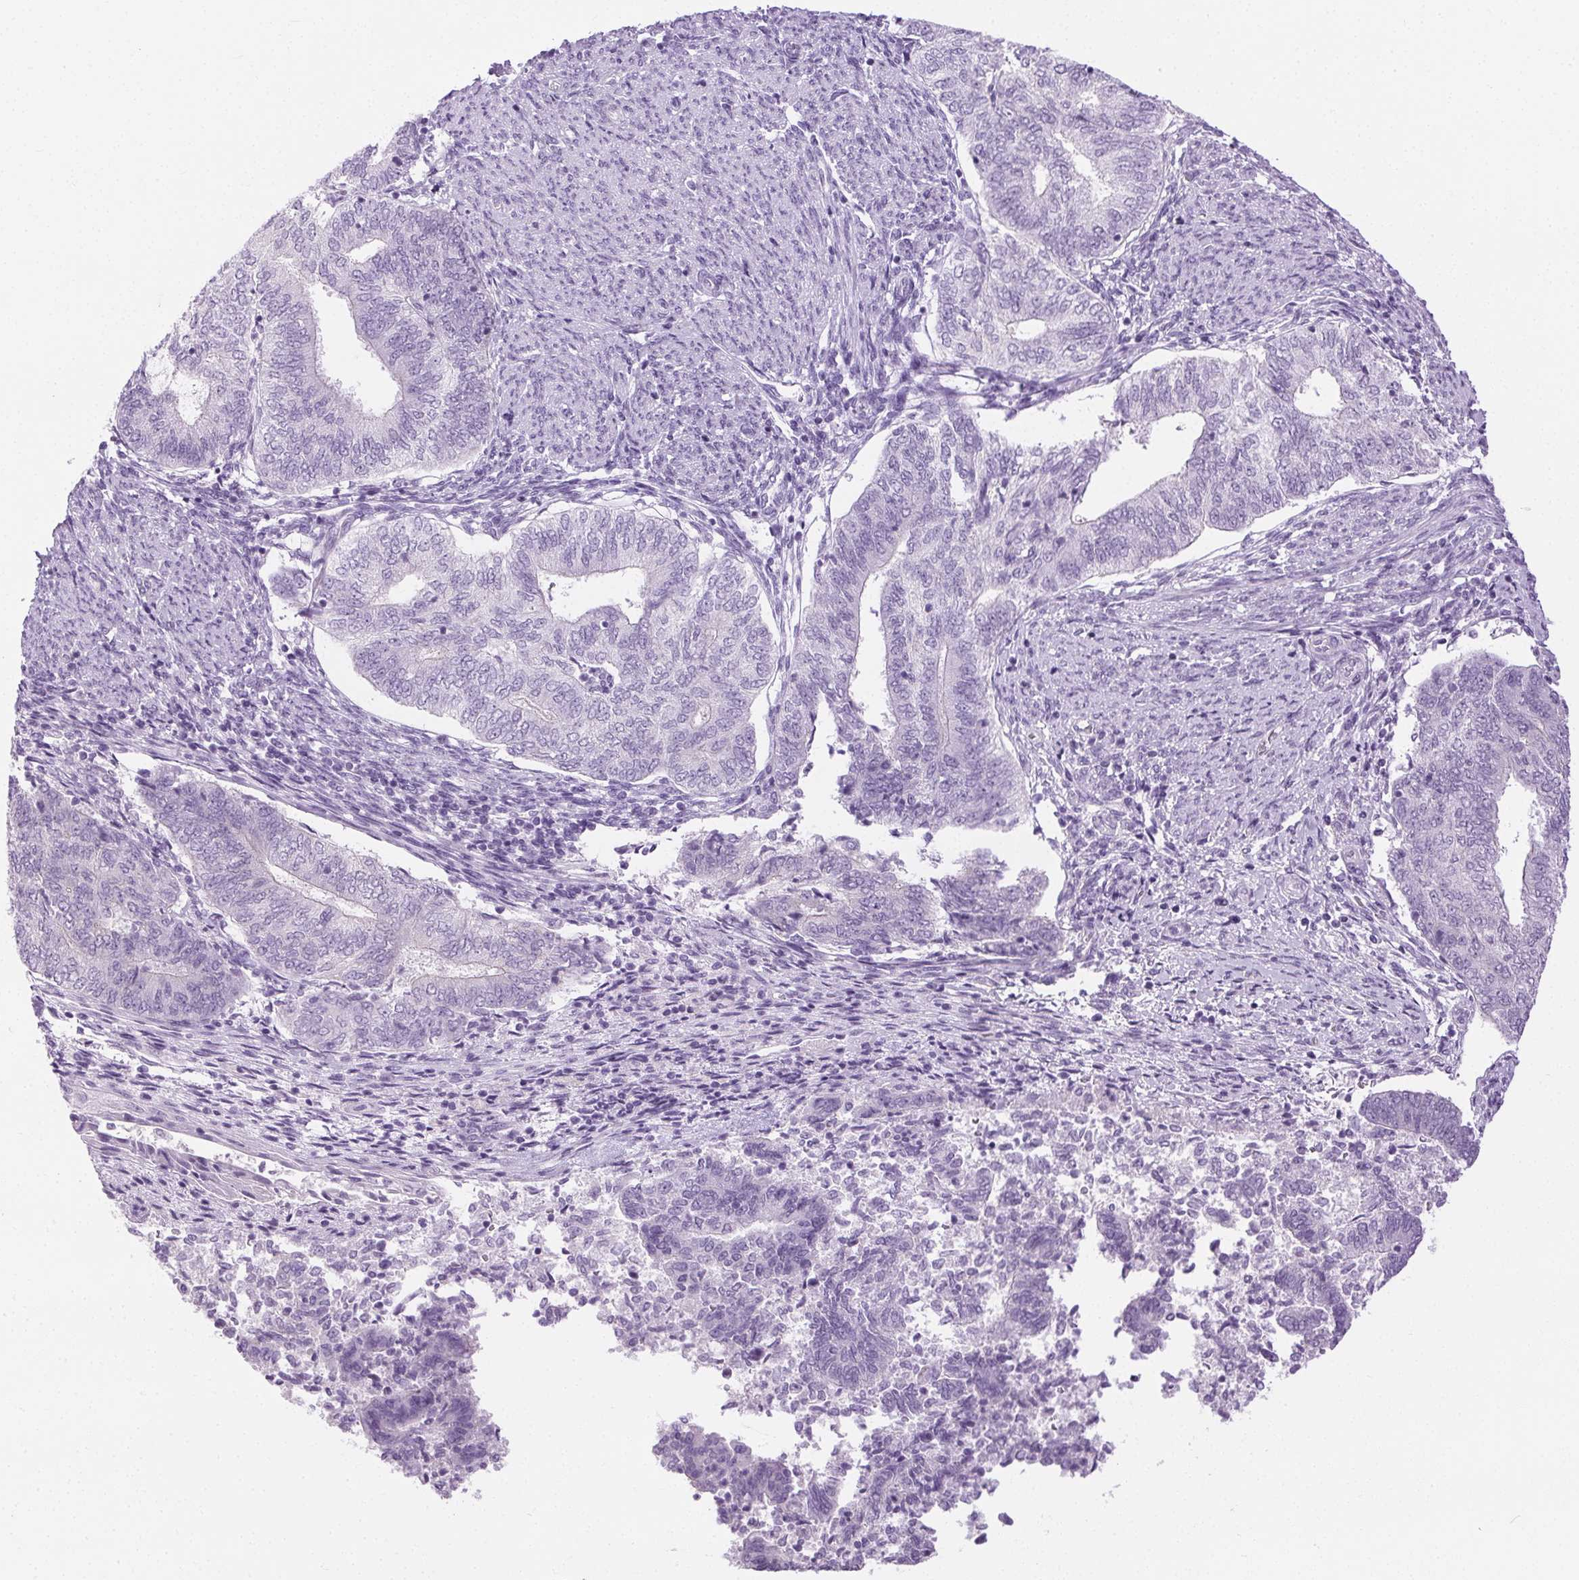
{"staining": {"intensity": "negative", "quantity": "none", "location": "none"}, "tissue": "endometrial cancer", "cell_type": "Tumor cells", "image_type": "cancer", "snomed": [{"axis": "morphology", "description": "Adenocarcinoma, NOS"}, {"axis": "topography", "description": "Endometrium"}], "caption": "DAB immunohistochemical staining of endometrial adenocarcinoma shows no significant expression in tumor cells.", "gene": "C20orf85", "patient": {"sex": "female", "age": 65}}